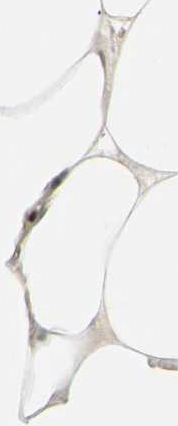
{"staining": {"intensity": "moderate", "quantity": ">75%", "location": "nuclear"}, "tissue": "adipose tissue", "cell_type": "Adipocytes", "image_type": "normal", "snomed": [{"axis": "morphology", "description": "Normal tissue, NOS"}, {"axis": "morphology", "description": "Duct carcinoma"}, {"axis": "topography", "description": "Breast"}, {"axis": "topography", "description": "Adipose tissue"}], "caption": "Immunohistochemical staining of unremarkable adipose tissue demonstrates >75% levels of moderate nuclear protein positivity in approximately >75% of adipocytes. The staining is performed using DAB brown chromogen to label protein expression. The nuclei are counter-stained blue using hematoxylin.", "gene": "CHAMP1", "patient": {"sex": "female", "age": 37}}